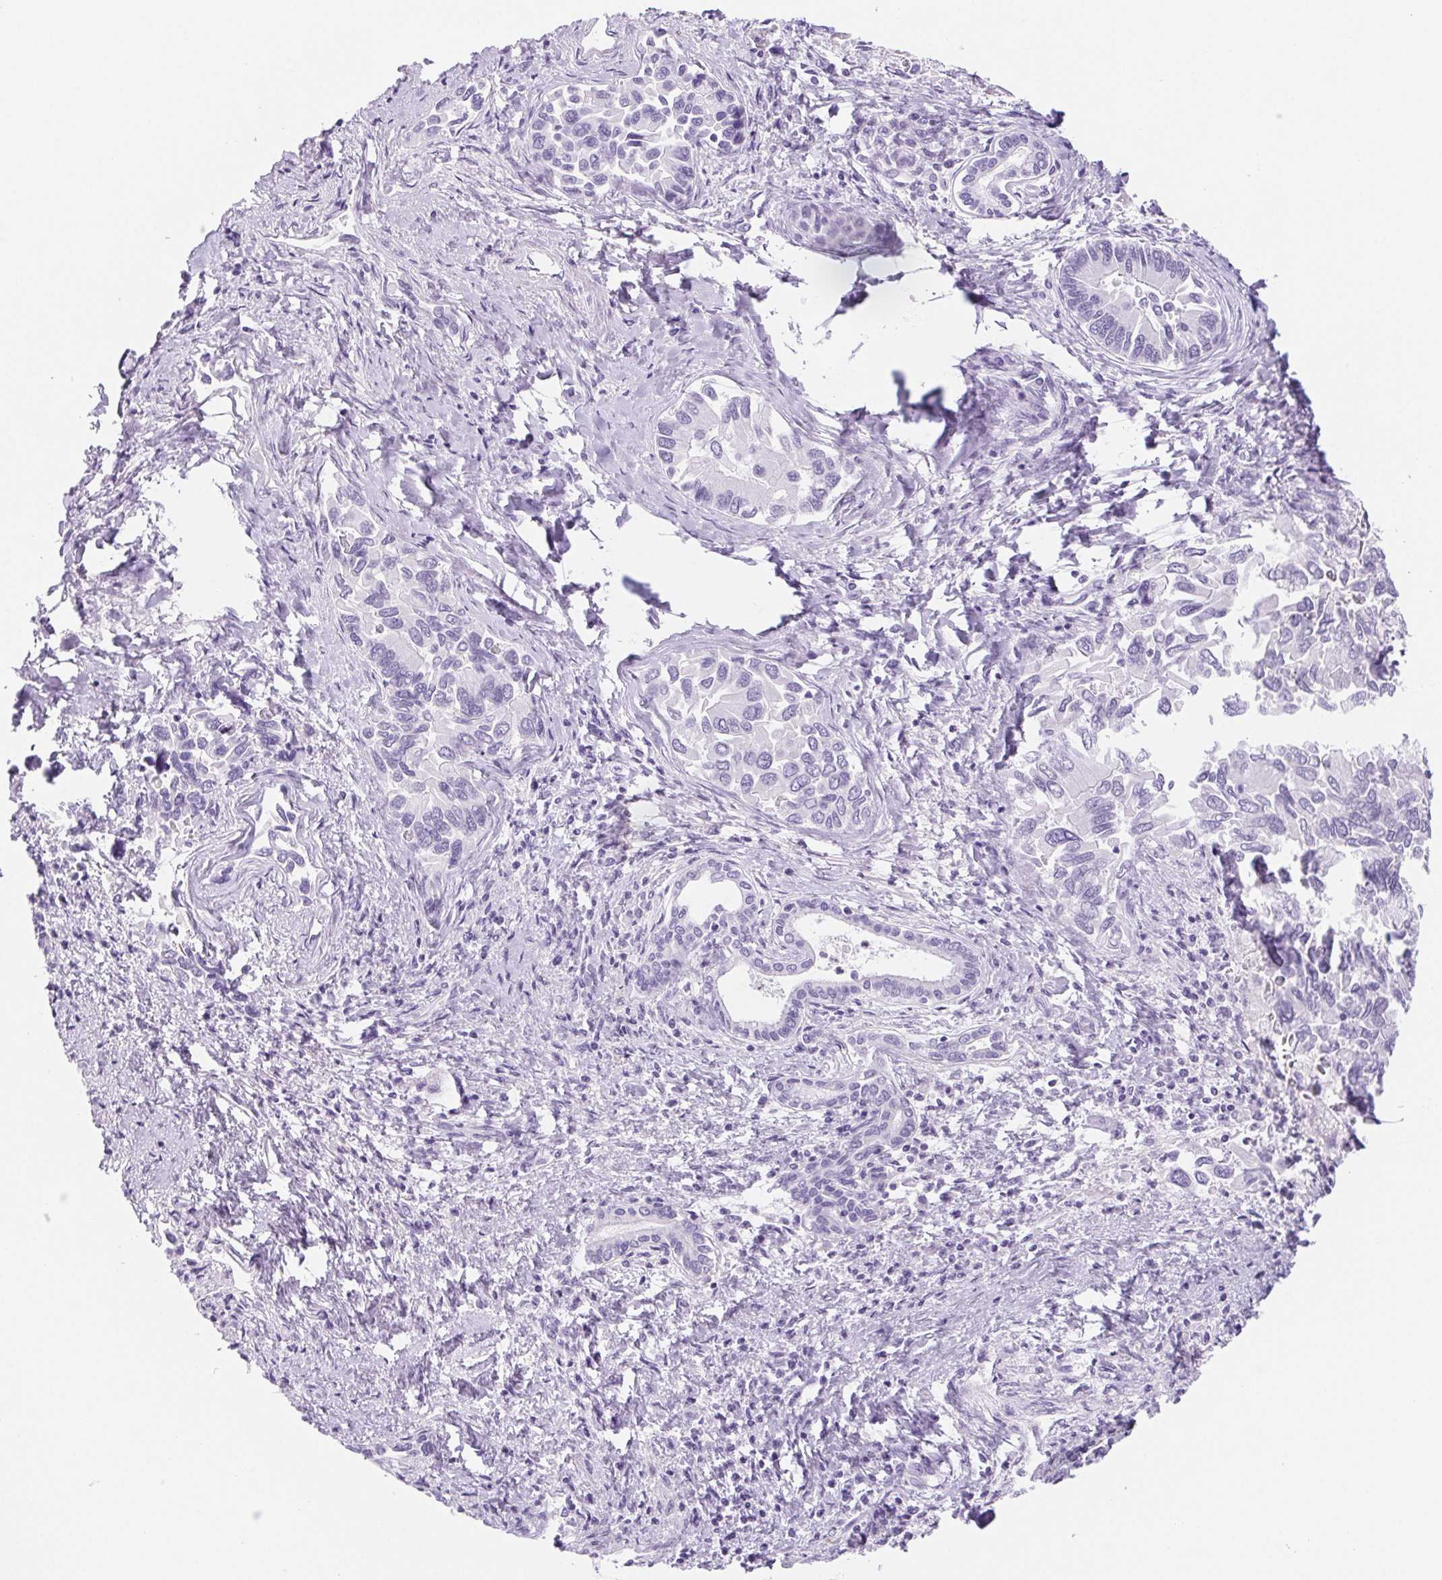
{"staining": {"intensity": "negative", "quantity": "none", "location": "none"}, "tissue": "liver cancer", "cell_type": "Tumor cells", "image_type": "cancer", "snomed": [{"axis": "morphology", "description": "Cholangiocarcinoma"}, {"axis": "topography", "description": "Liver"}], "caption": "Cholangiocarcinoma (liver) was stained to show a protein in brown. There is no significant positivity in tumor cells.", "gene": "CYP21A2", "patient": {"sex": "male", "age": 66}}